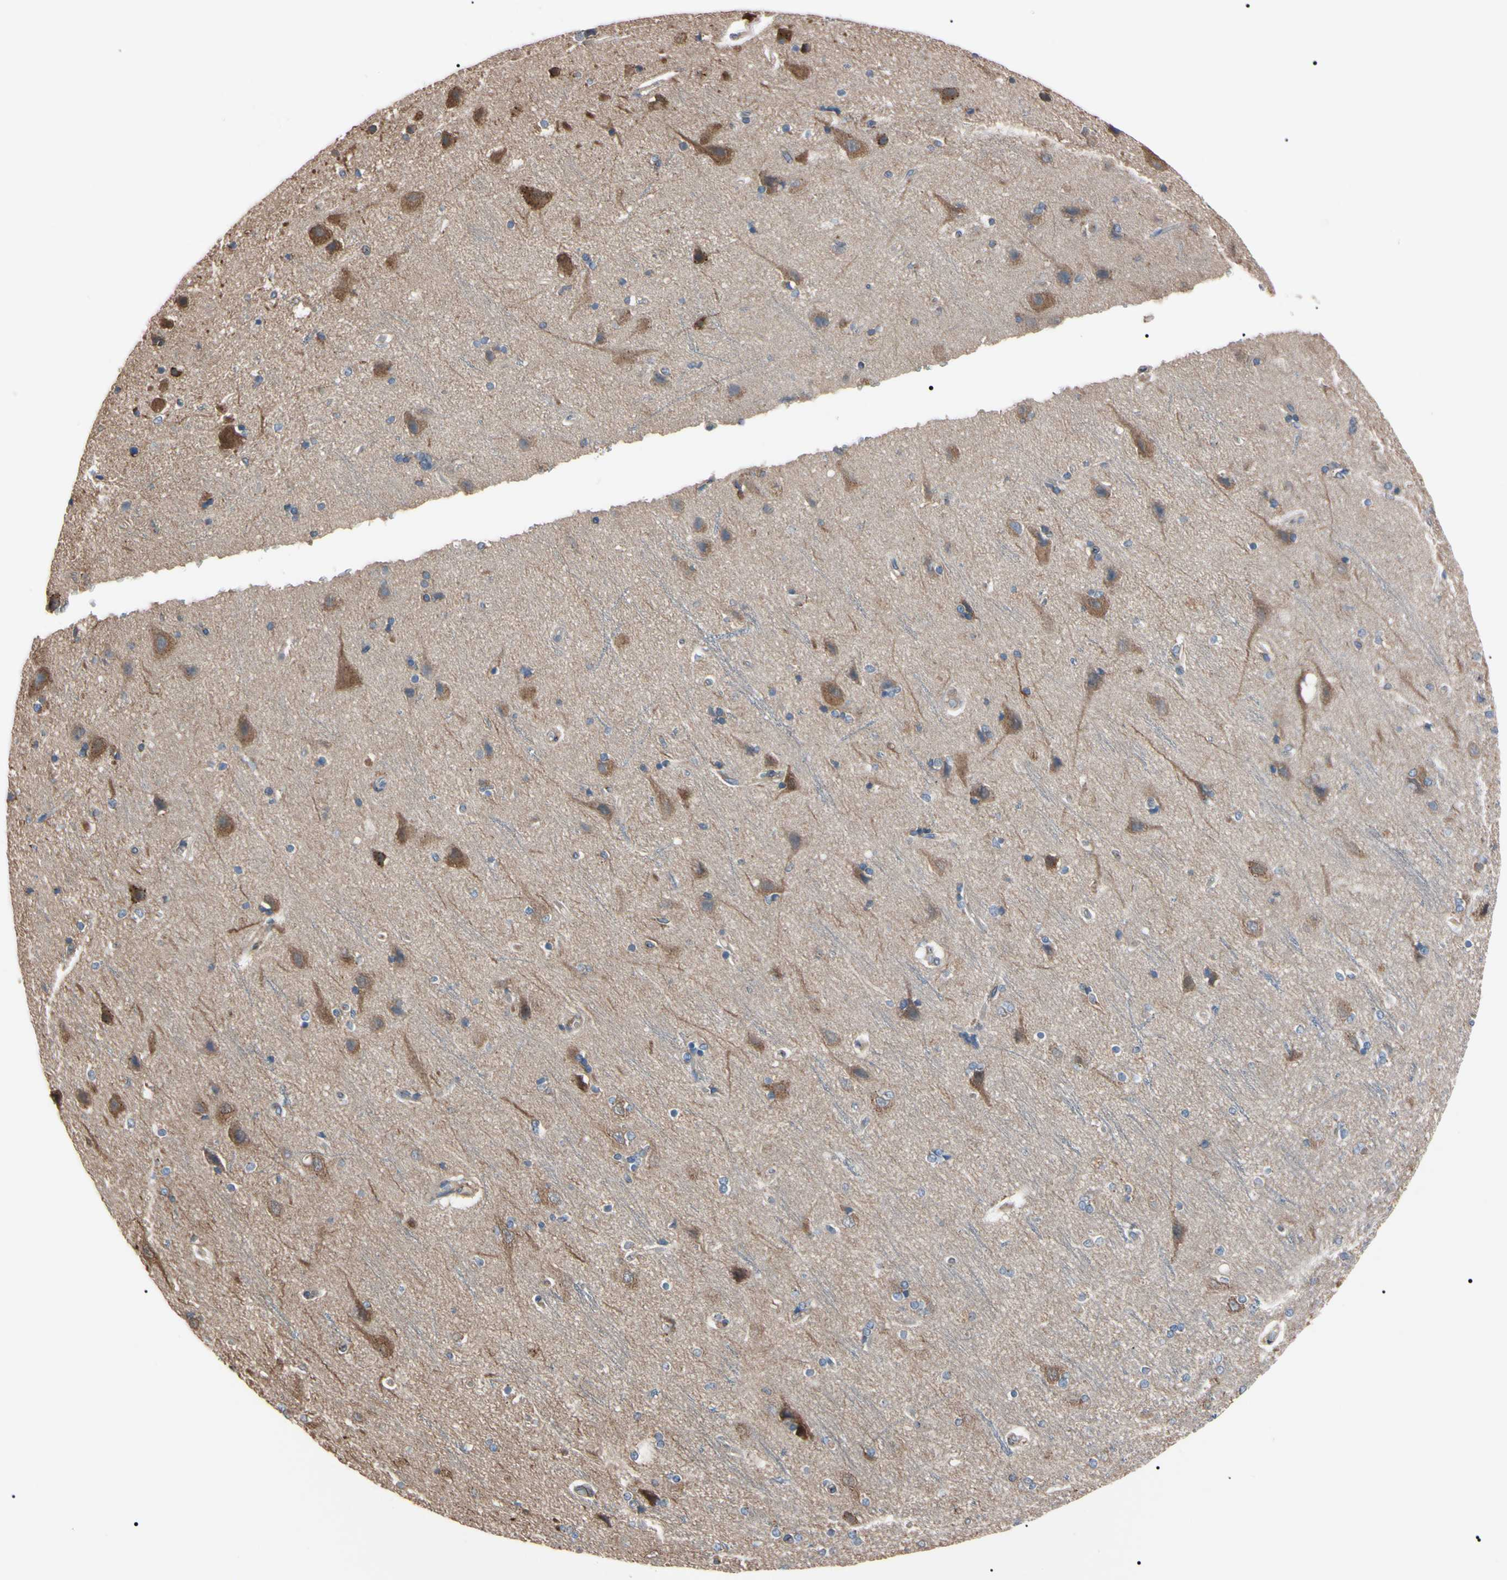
{"staining": {"intensity": "weak", "quantity": ">75%", "location": "cytoplasmic/membranous"}, "tissue": "cerebral cortex", "cell_type": "Endothelial cells", "image_type": "normal", "snomed": [{"axis": "morphology", "description": "Normal tissue, NOS"}, {"axis": "topography", "description": "Cerebral cortex"}], "caption": "Immunohistochemistry photomicrograph of unremarkable cerebral cortex stained for a protein (brown), which exhibits low levels of weak cytoplasmic/membranous staining in approximately >75% of endothelial cells.", "gene": "PRKACA", "patient": {"sex": "female", "age": 54}}